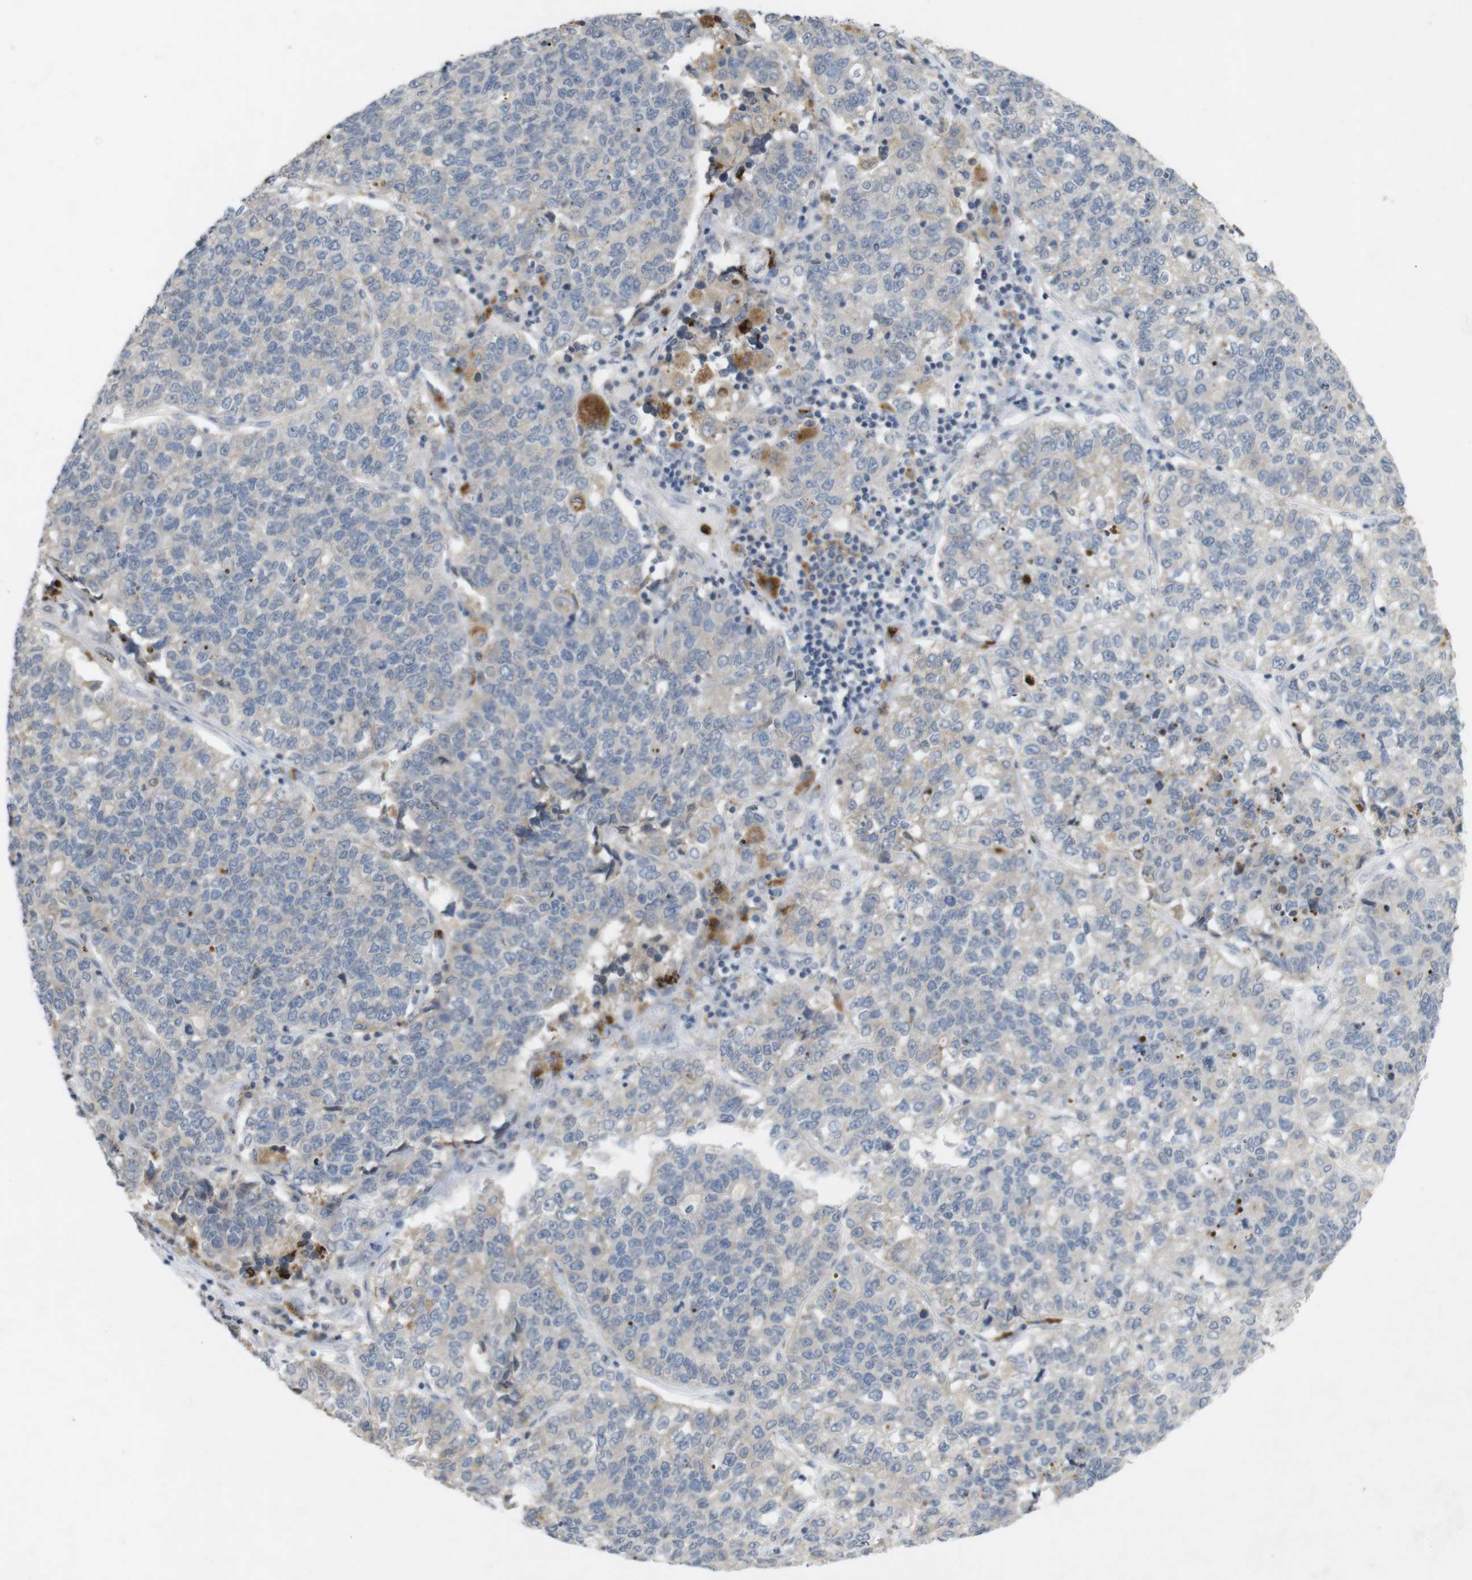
{"staining": {"intensity": "negative", "quantity": "none", "location": "none"}, "tissue": "lung cancer", "cell_type": "Tumor cells", "image_type": "cancer", "snomed": [{"axis": "morphology", "description": "Adenocarcinoma, NOS"}, {"axis": "topography", "description": "Lung"}], "caption": "Tumor cells show no significant protein staining in adenocarcinoma (lung).", "gene": "TSPAN14", "patient": {"sex": "male", "age": 49}}